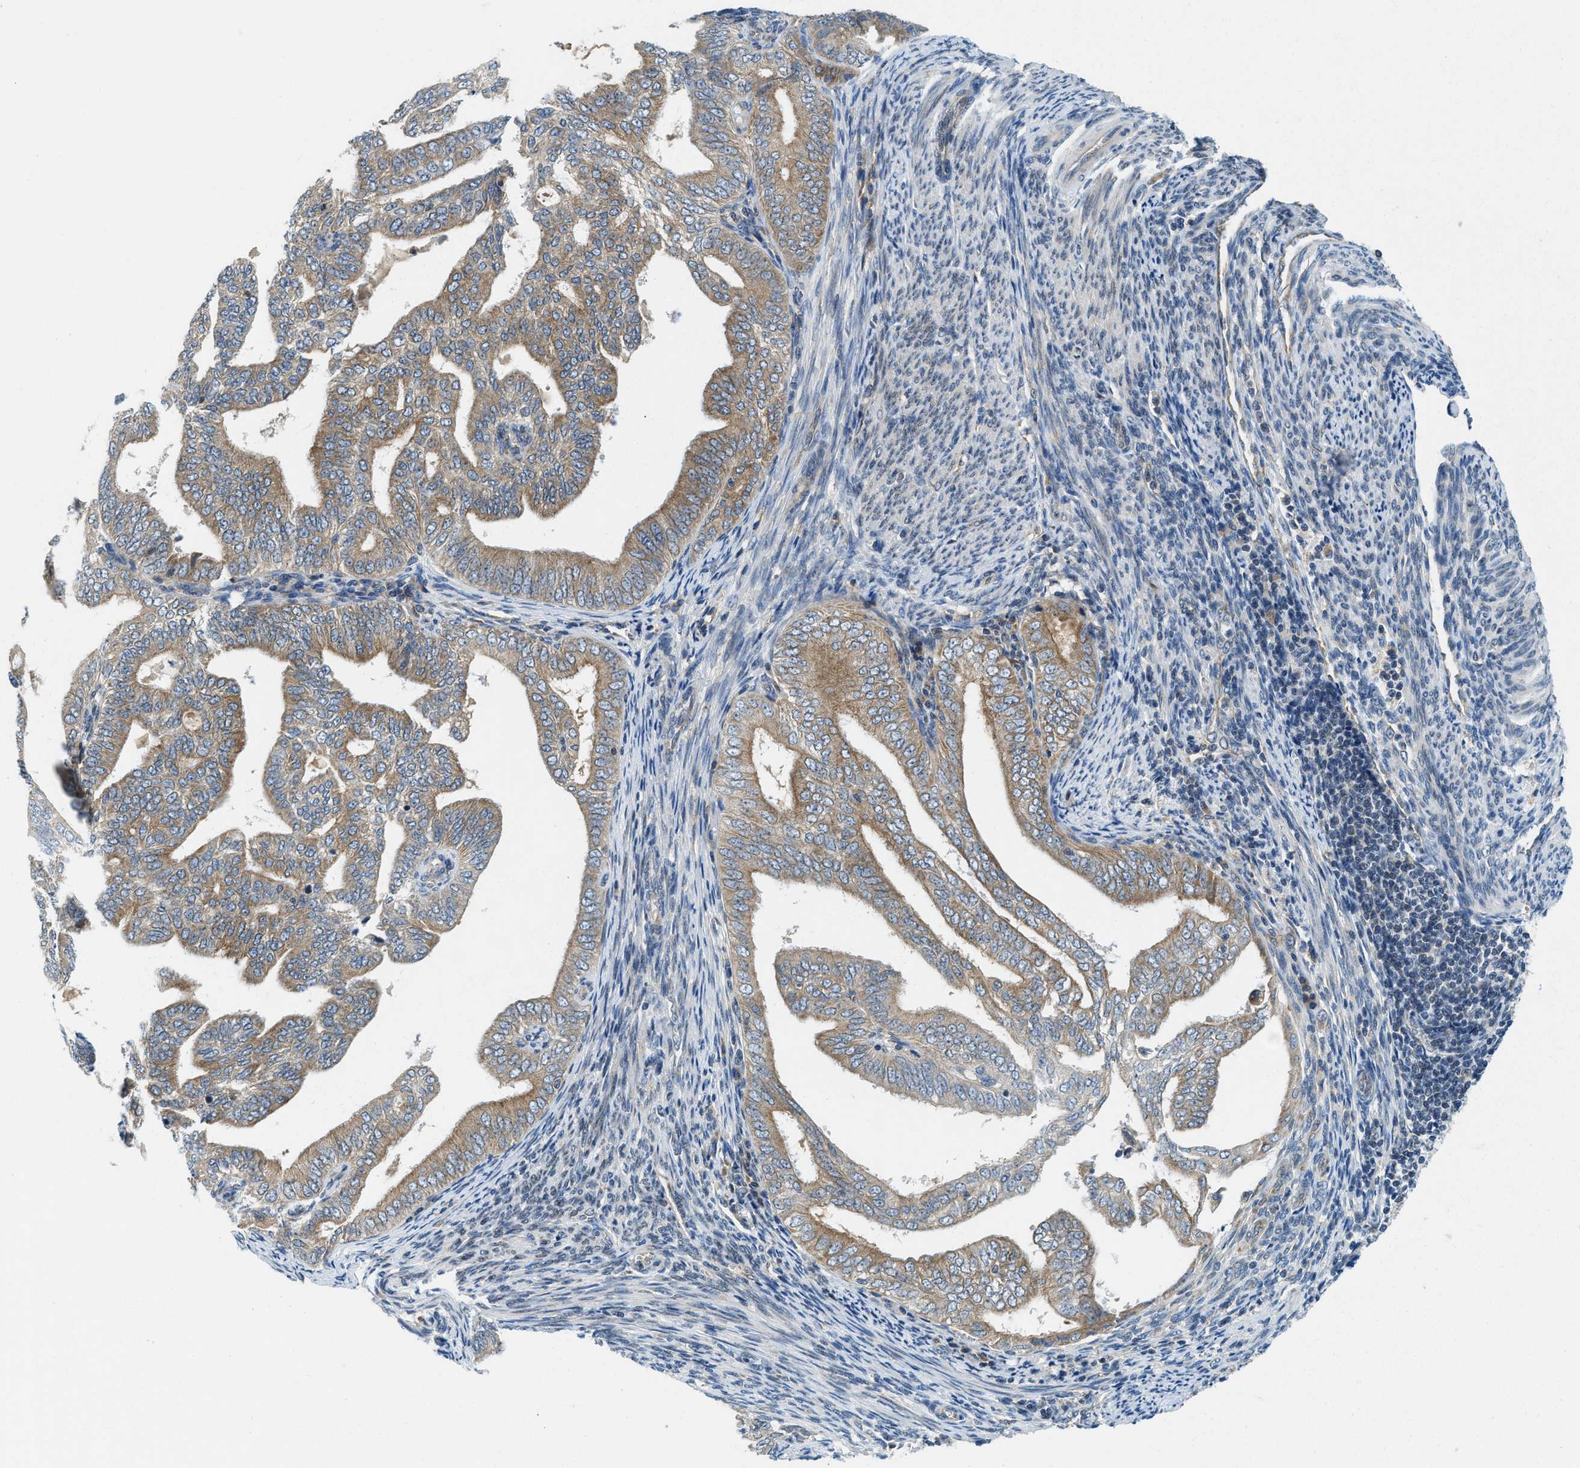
{"staining": {"intensity": "moderate", "quantity": ">75%", "location": "cytoplasmic/membranous"}, "tissue": "endometrial cancer", "cell_type": "Tumor cells", "image_type": "cancer", "snomed": [{"axis": "morphology", "description": "Adenocarcinoma, NOS"}, {"axis": "topography", "description": "Endometrium"}], "caption": "Immunohistochemical staining of human endometrial adenocarcinoma displays medium levels of moderate cytoplasmic/membranous staining in about >75% of tumor cells.", "gene": "BCAP31", "patient": {"sex": "female", "age": 58}}